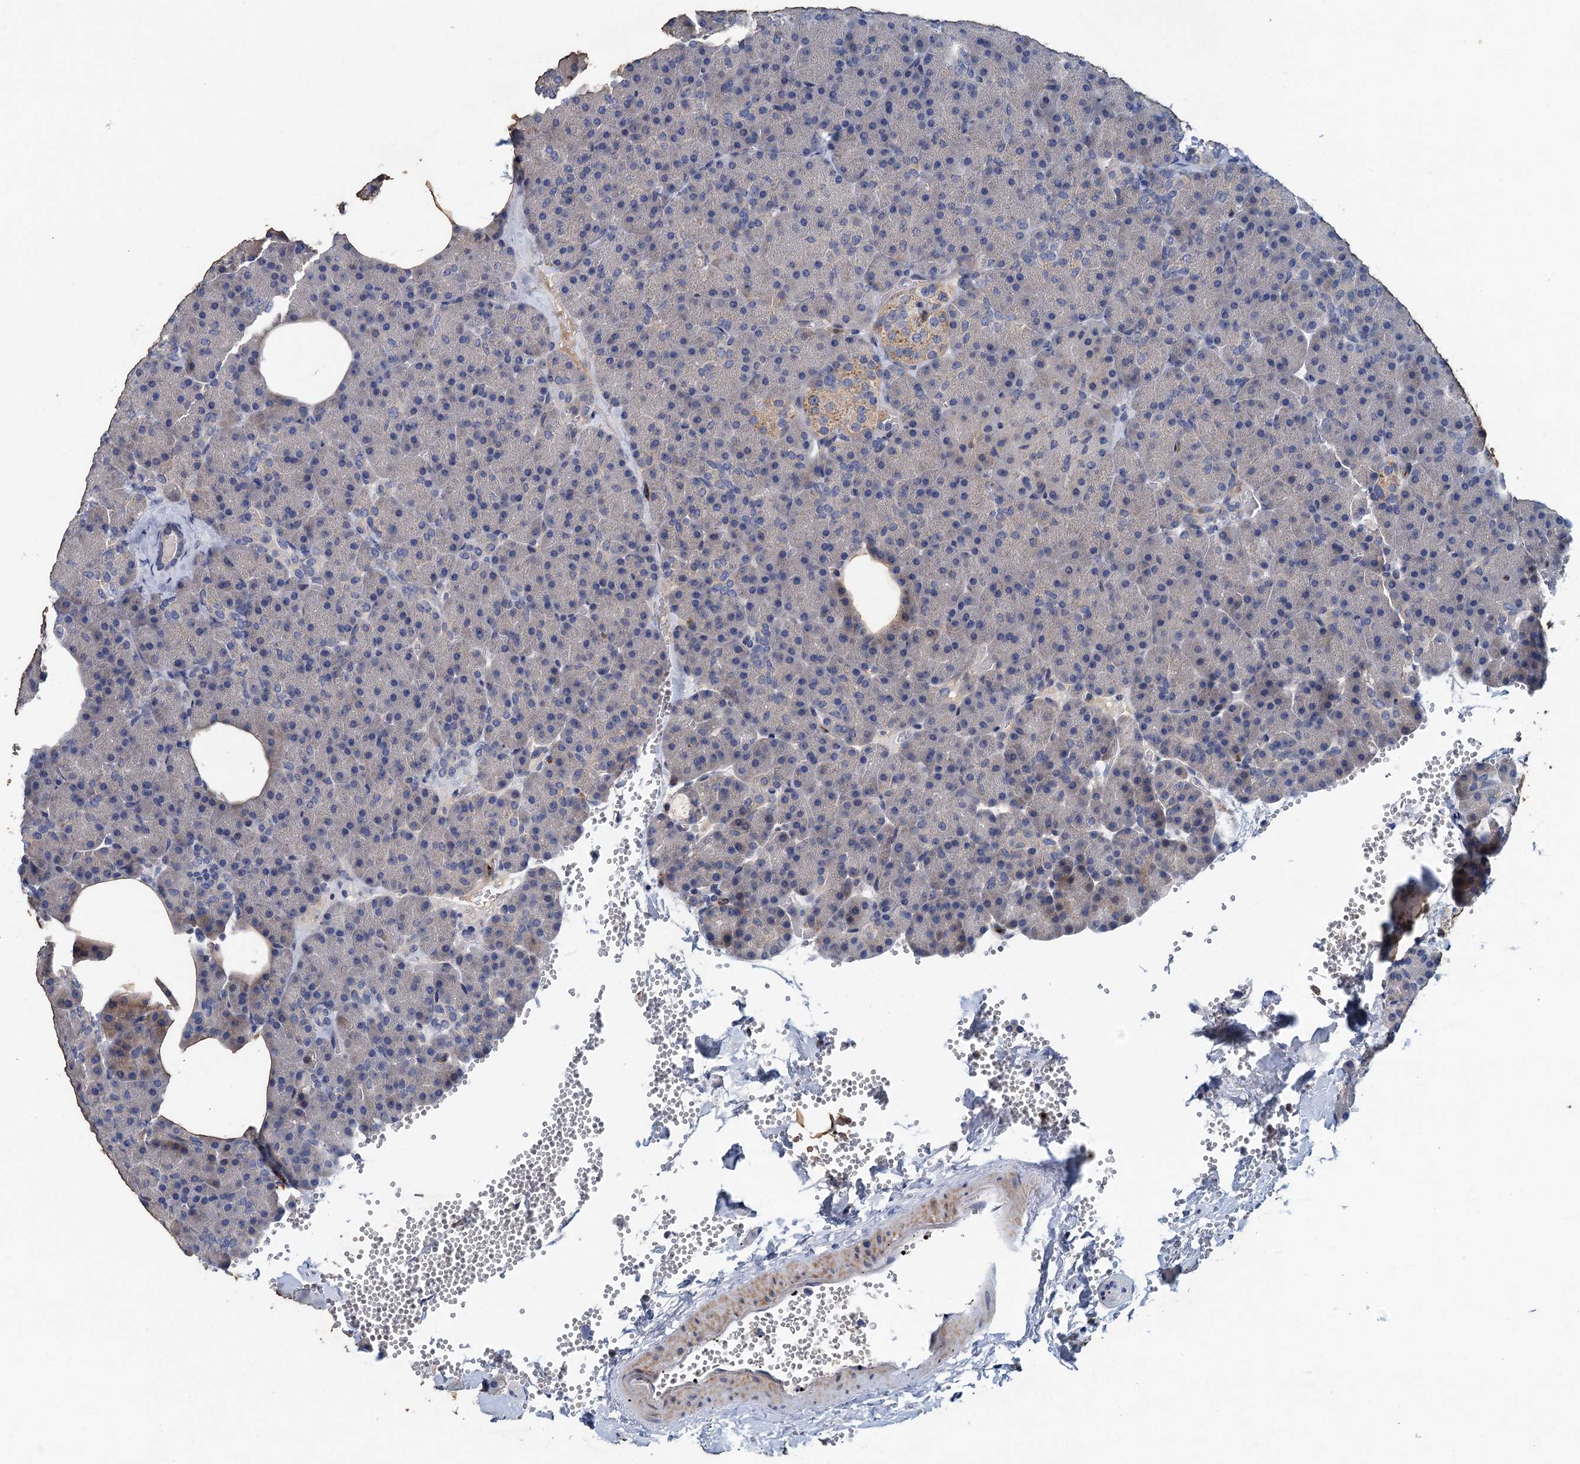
{"staining": {"intensity": "negative", "quantity": "none", "location": "none"}, "tissue": "pancreas", "cell_type": "Exocrine glandular cells", "image_type": "normal", "snomed": [{"axis": "morphology", "description": "Normal tissue, NOS"}, {"axis": "morphology", "description": "Carcinoid, malignant, NOS"}, {"axis": "topography", "description": "Pancreas"}], "caption": "DAB immunohistochemical staining of unremarkable pancreas reveals no significant staining in exocrine glandular cells.", "gene": "TPCN1", "patient": {"sex": "female", "age": 35}}